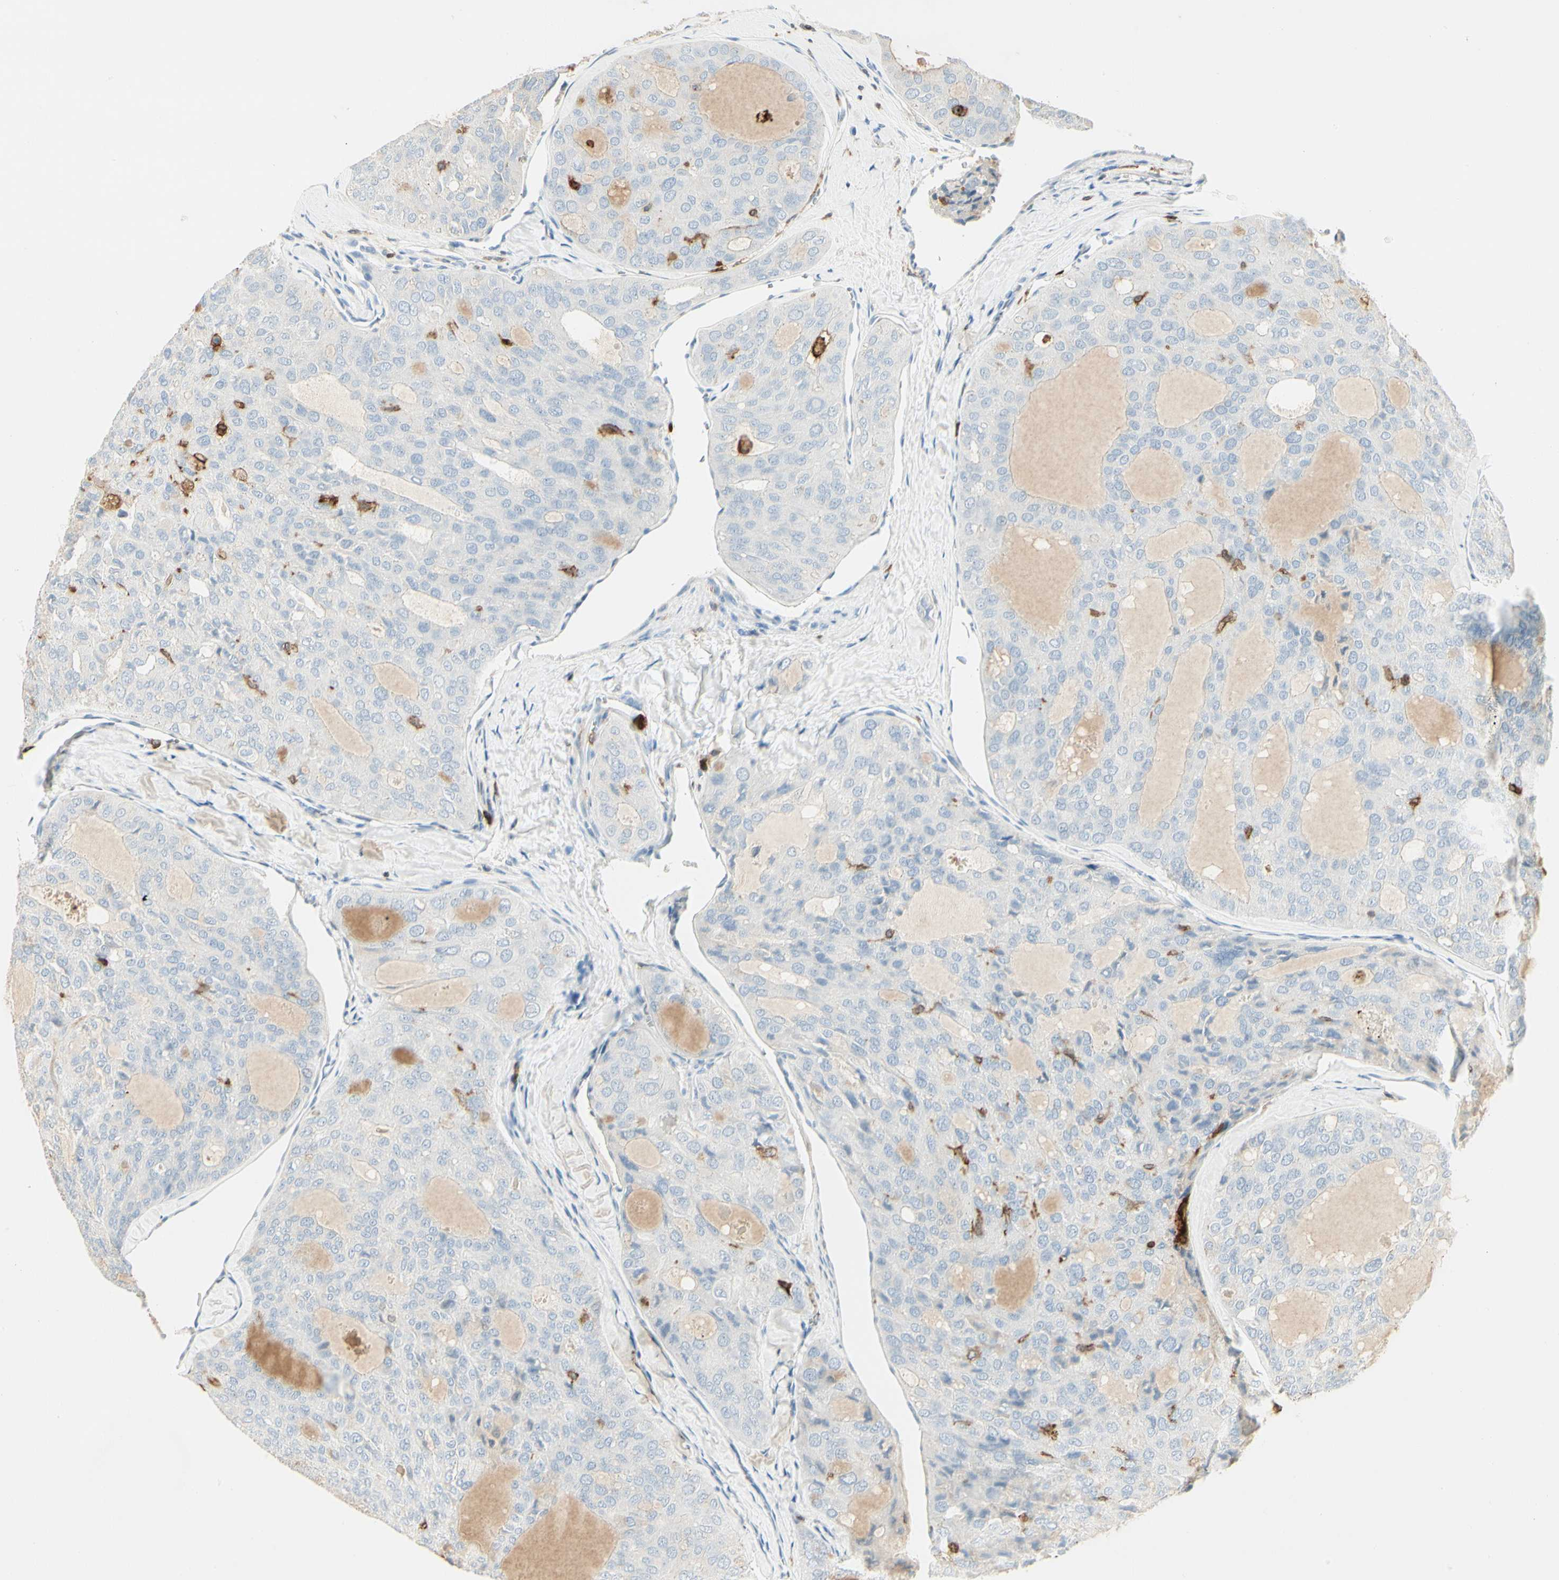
{"staining": {"intensity": "negative", "quantity": "none", "location": "none"}, "tissue": "thyroid cancer", "cell_type": "Tumor cells", "image_type": "cancer", "snomed": [{"axis": "morphology", "description": "Follicular adenoma carcinoma, NOS"}, {"axis": "topography", "description": "Thyroid gland"}], "caption": "DAB immunohistochemical staining of thyroid cancer demonstrates no significant positivity in tumor cells.", "gene": "ITGB2", "patient": {"sex": "male", "age": 75}}